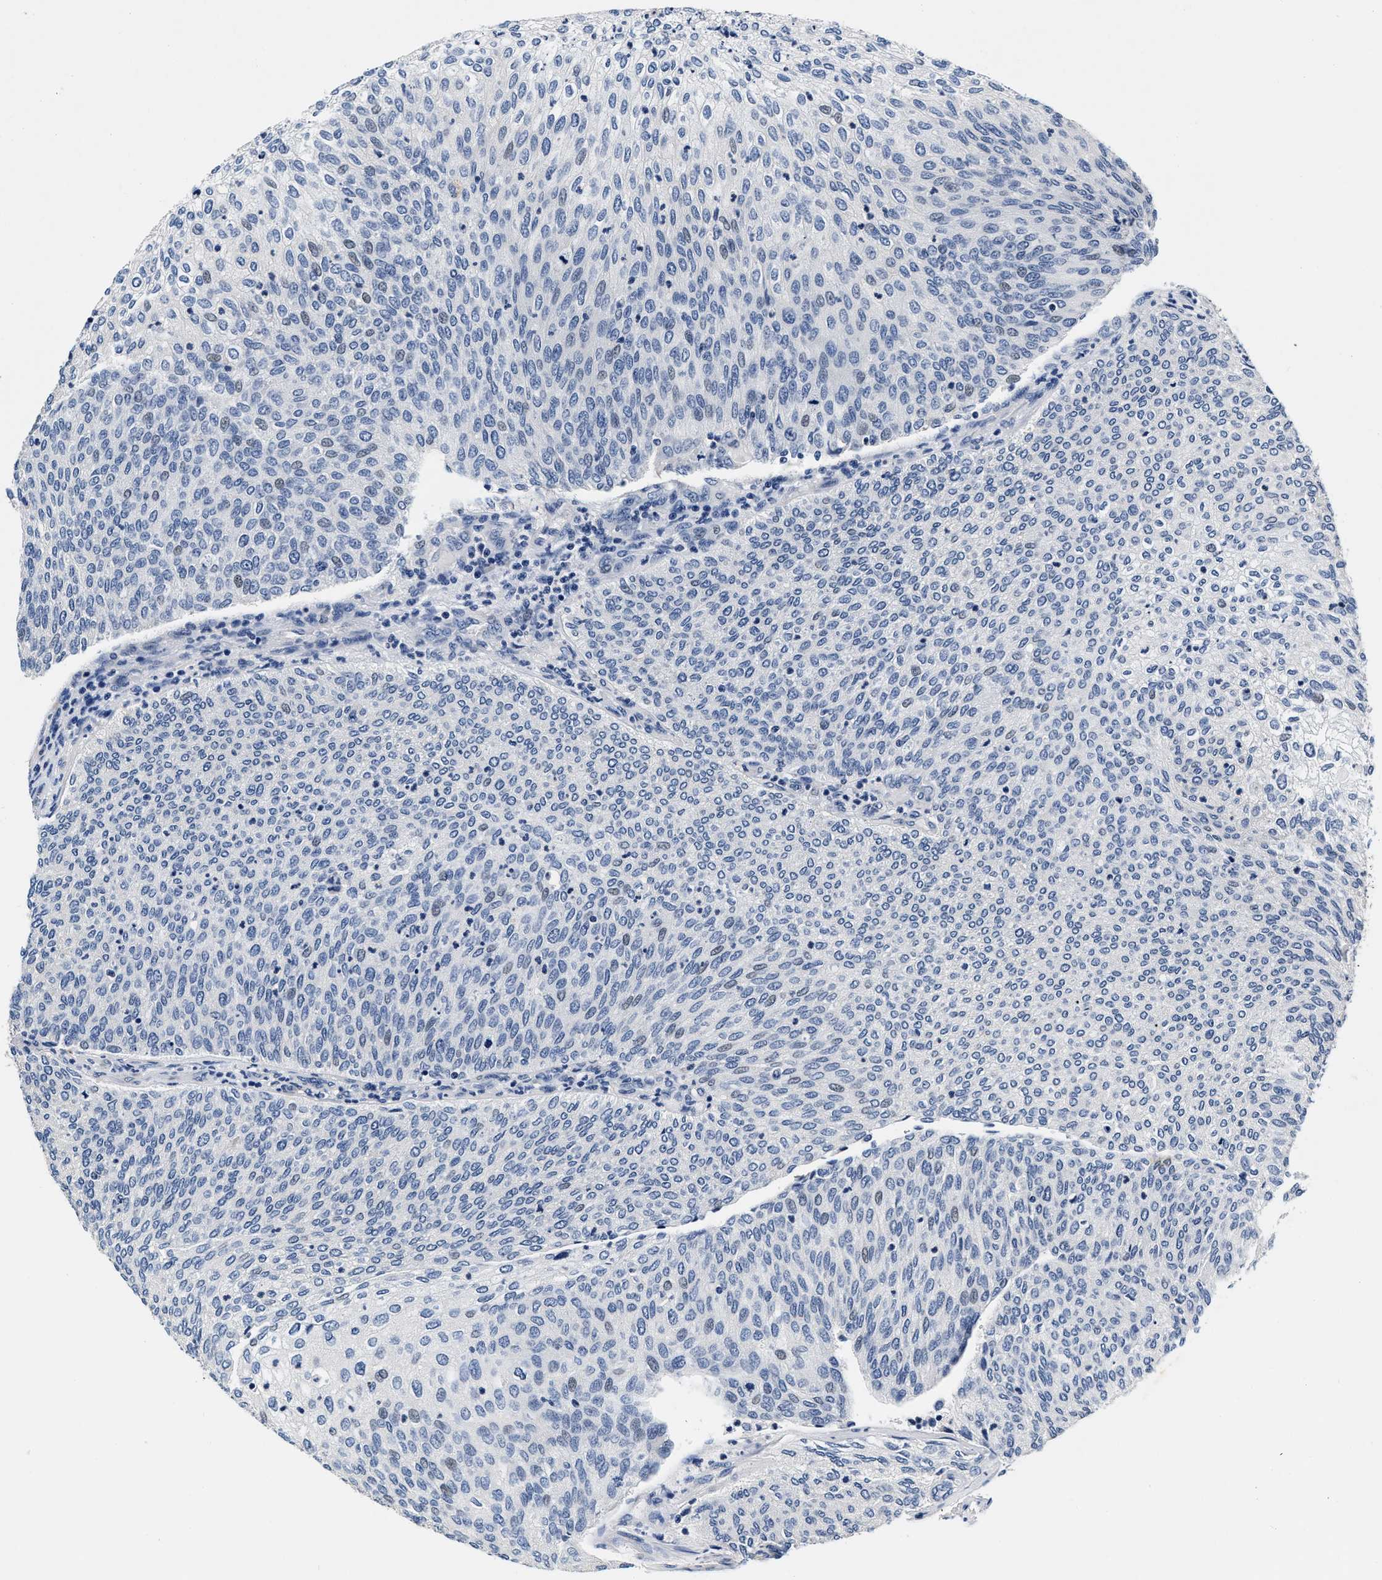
{"staining": {"intensity": "negative", "quantity": "none", "location": "none"}, "tissue": "urothelial cancer", "cell_type": "Tumor cells", "image_type": "cancer", "snomed": [{"axis": "morphology", "description": "Urothelial carcinoma, Low grade"}, {"axis": "topography", "description": "Urinary bladder"}], "caption": "Tumor cells show no significant positivity in low-grade urothelial carcinoma.", "gene": "ABCG8", "patient": {"sex": "female", "age": 79}}